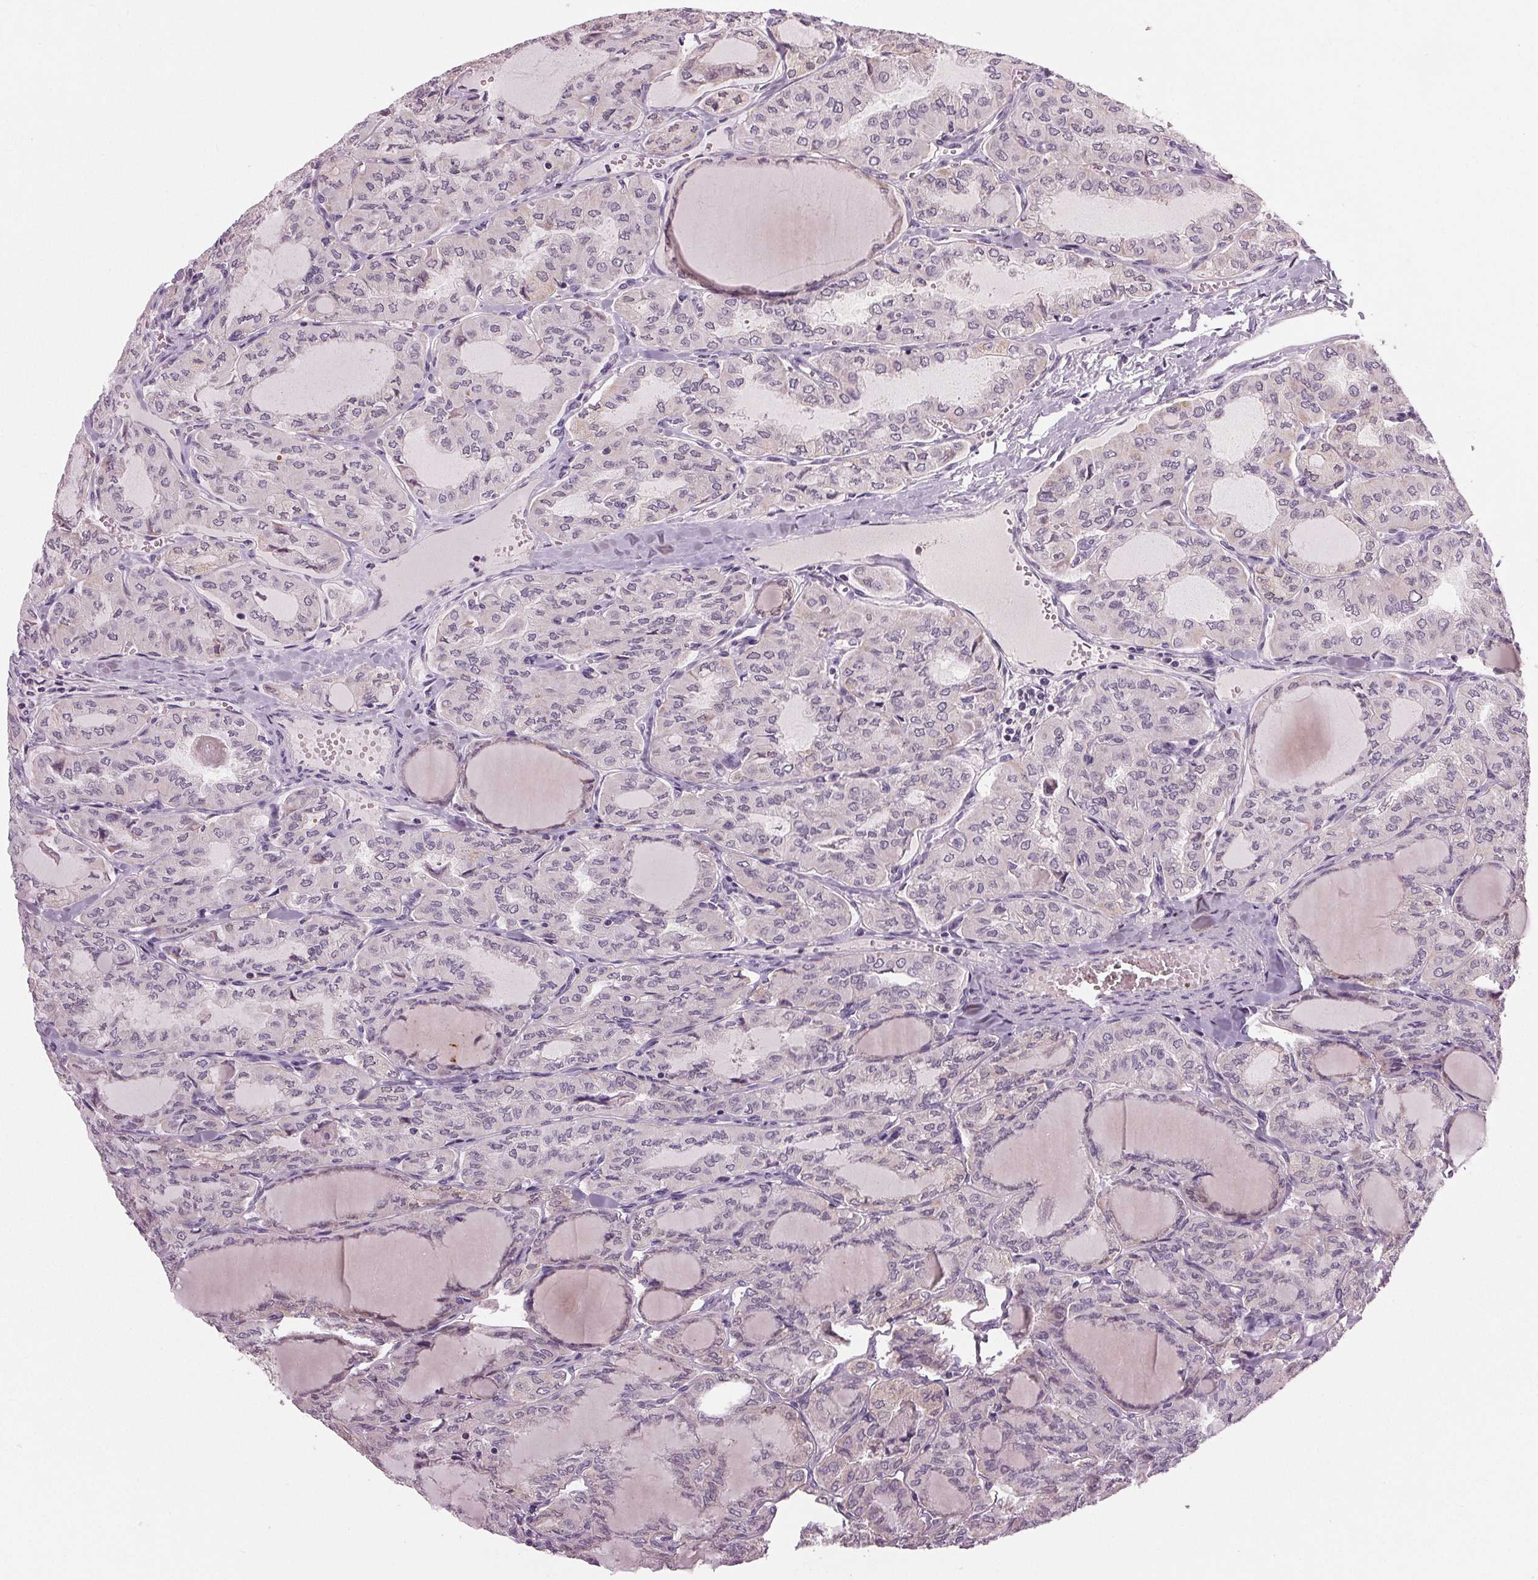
{"staining": {"intensity": "negative", "quantity": "none", "location": "none"}, "tissue": "thyroid cancer", "cell_type": "Tumor cells", "image_type": "cancer", "snomed": [{"axis": "morphology", "description": "Papillary adenocarcinoma, NOS"}, {"axis": "topography", "description": "Thyroid gland"}], "caption": "Immunohistochemical staining of human thyroid papillary adenocarcinoma shows no significant staining in tumor cells. (Stains: DAB (3,3'-diaminobenzidine) immunohistochemistry with hematoxylin counter stain, Microscopy: brightfield microscopy at high magnification).", "gene": "ZNF605", "patient": {"sex": "male", "age": 20}}